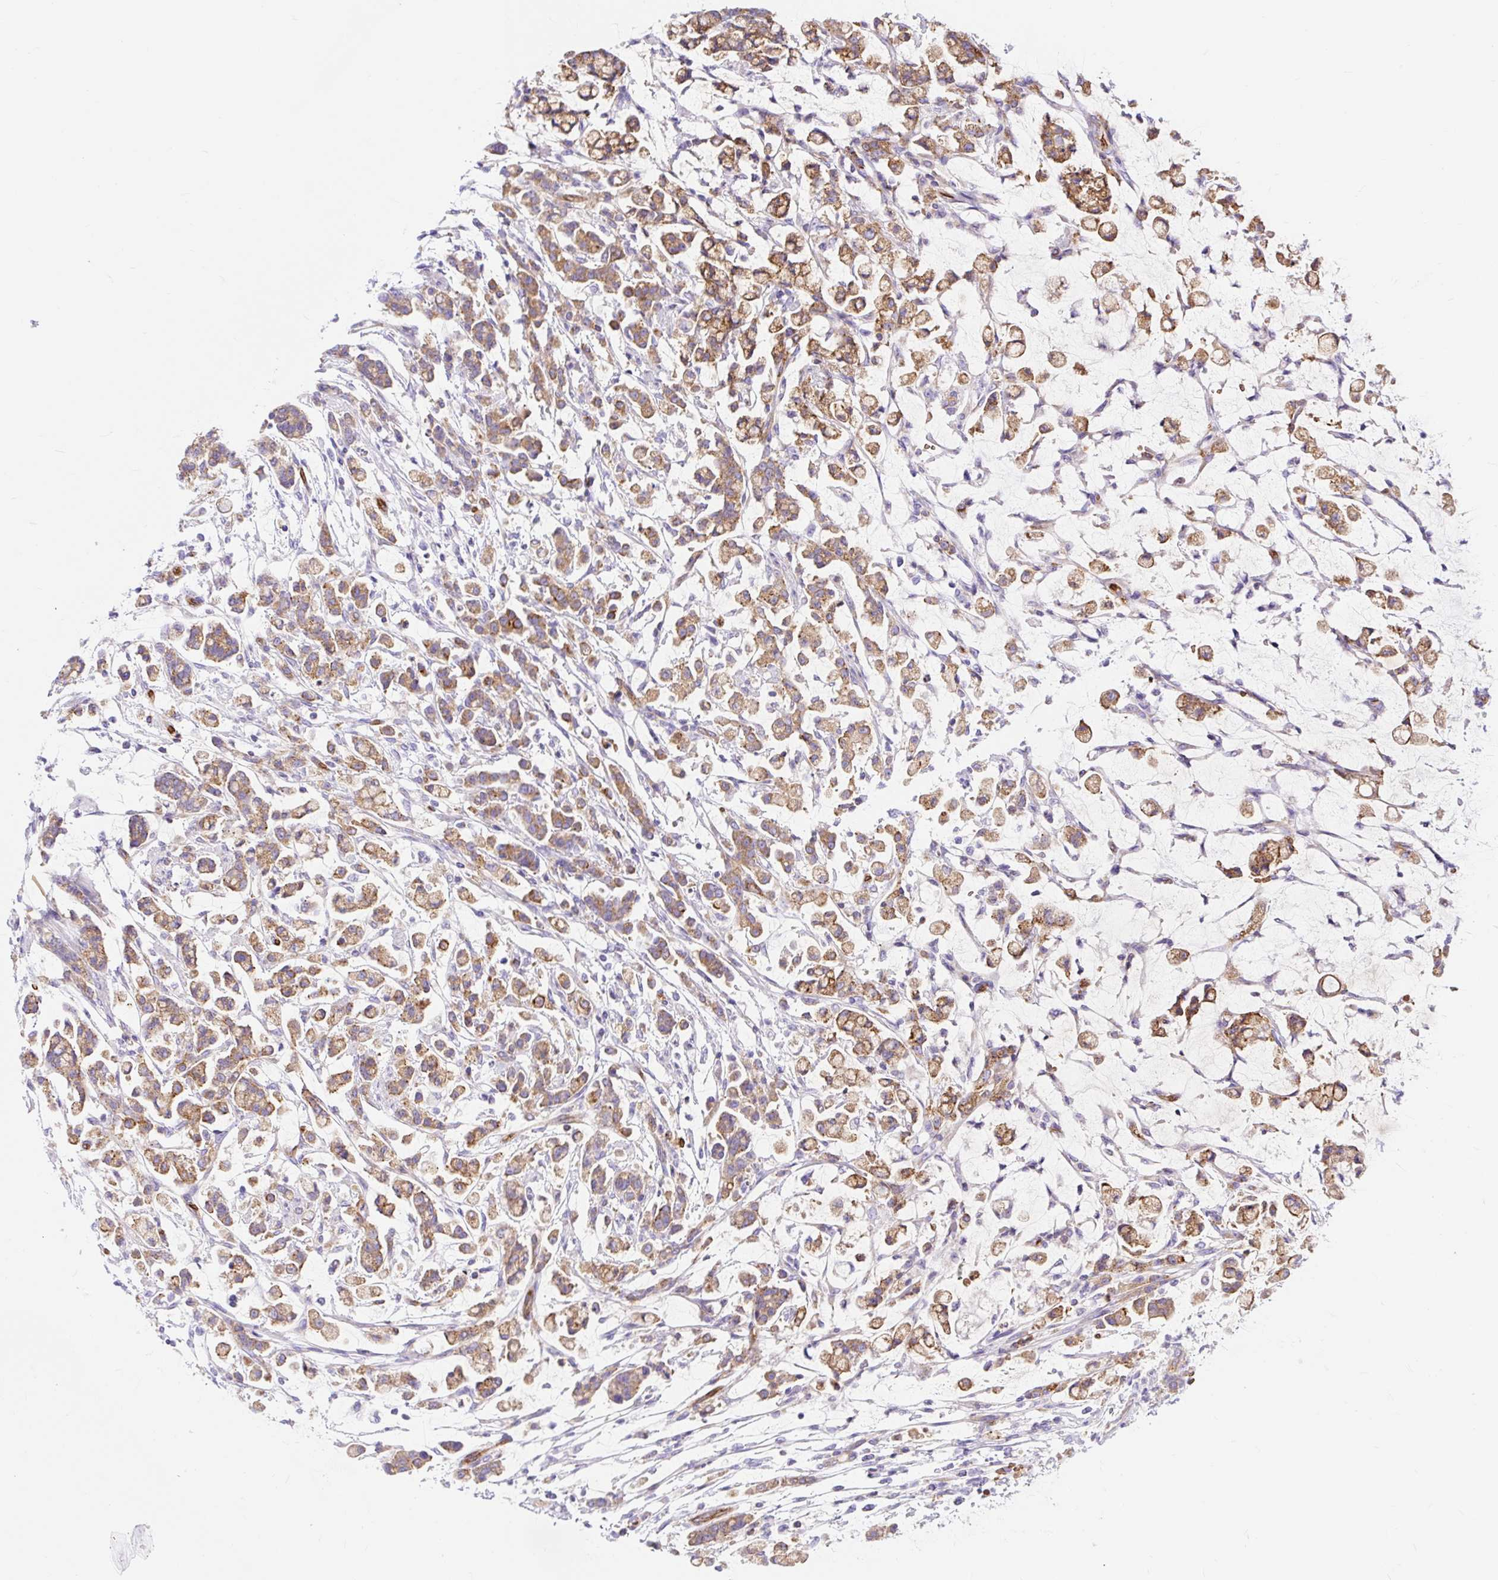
{"staining": {"intensity": "moderate", "quantity": ">75%", "location": "cytoplasmic/membranous"}, "tissue": "stomach cancer", "cell_type": "Tumor cells", "image_type": "cancer", "snomed": [{"axis": "morphology", "description": "Adenocarcinoma, NOS"}, {"axis": "topography", "description": "Stomach"}], "caption": "A brown stain highlights moderate cytoplasmic/membranous positivity of a protein in human adenocarcinoma (stomach) tumor cells.", "gene": "HIP1R", "patient": {"sex": "female", "age": 60}}